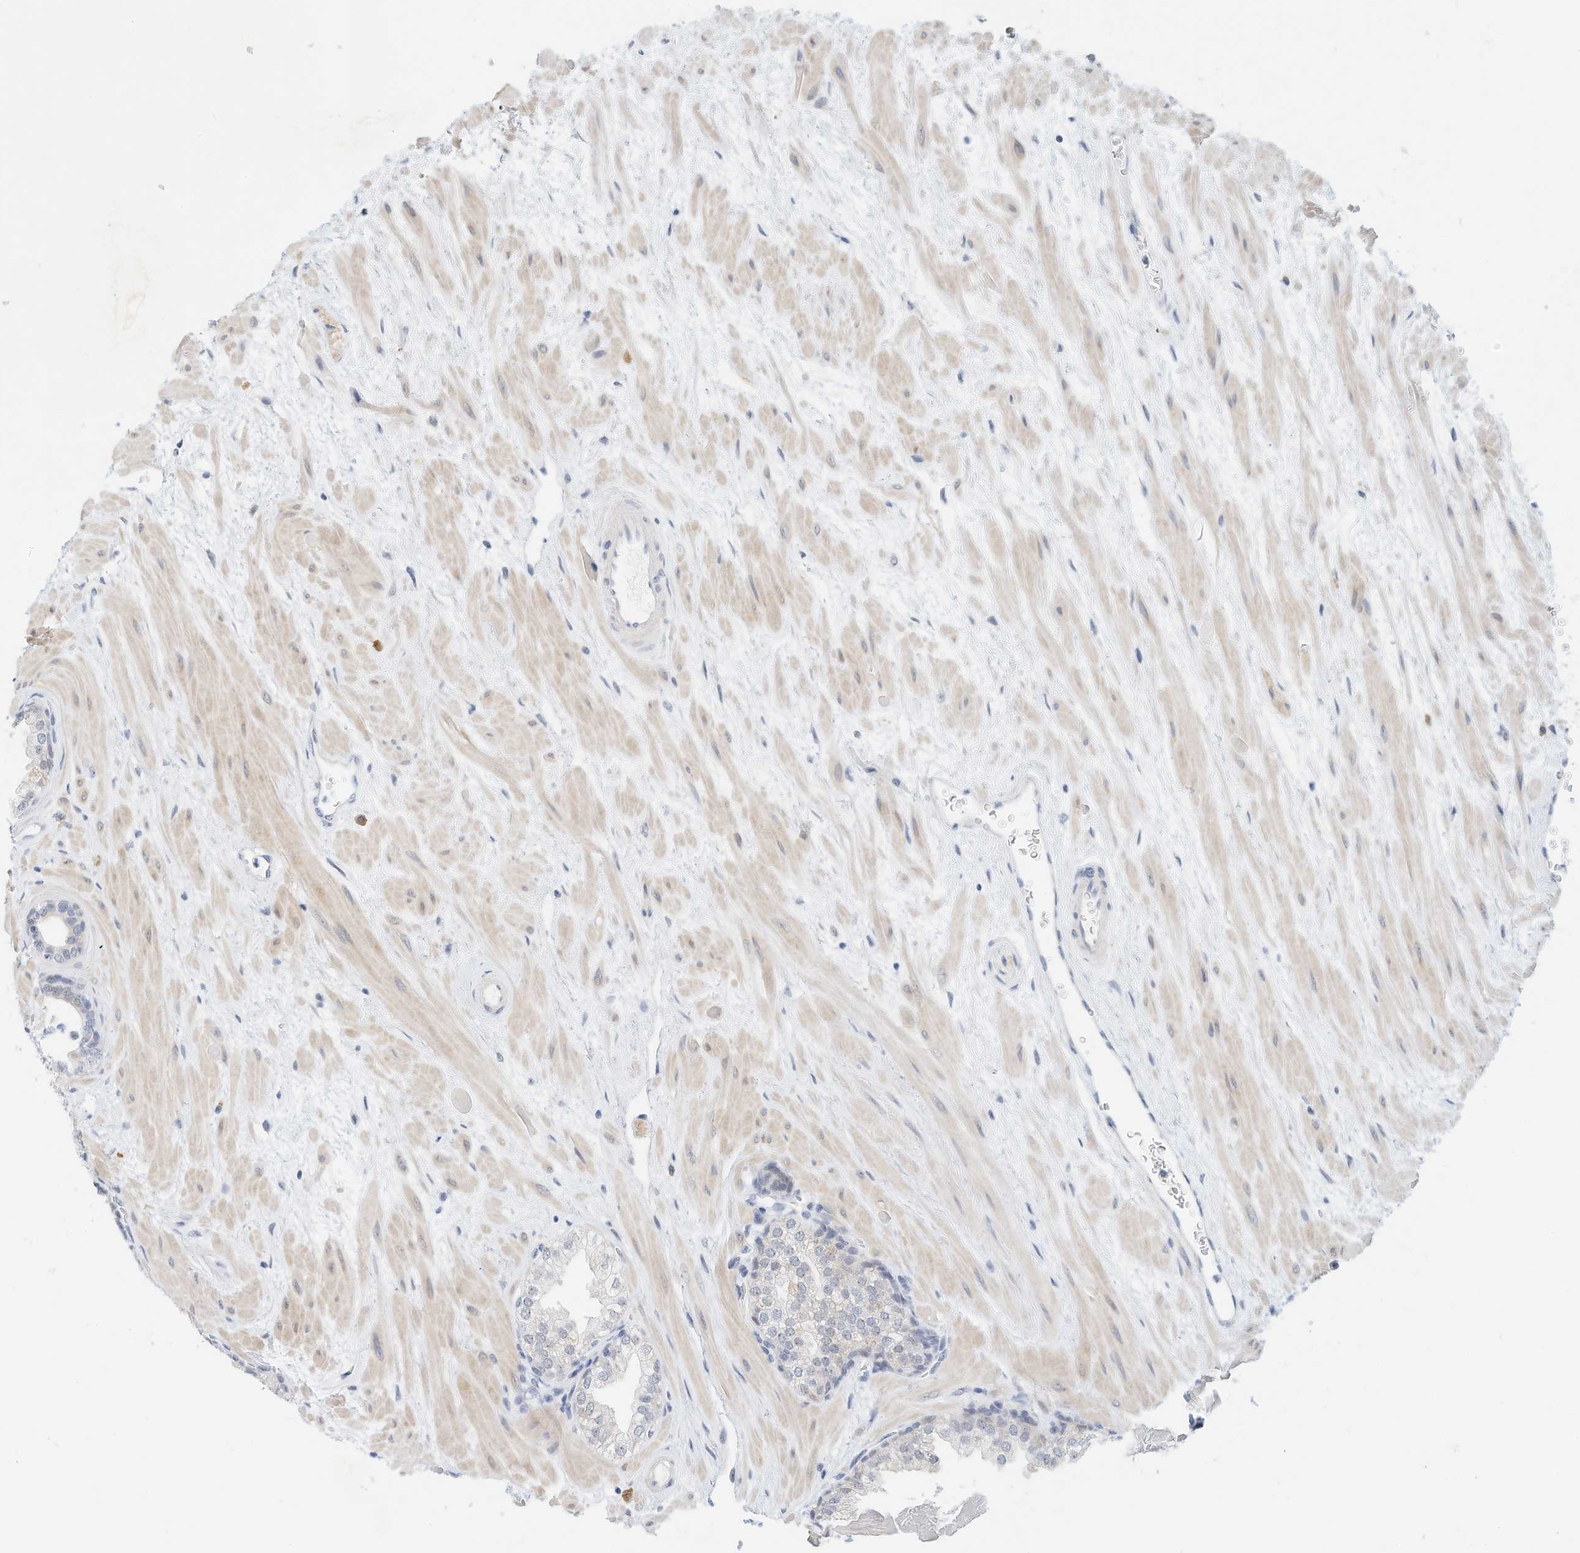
{"staining": {"intensity": "negative", "quantity": "none", "location": "none"}, "tissue": "prostate", "cell_type": "Glandular cells", "image_type": "normal", "snomed": [{"axis": "morphology", "description": "Normal tissue, NOS"}, {"axis": "topography", "description": "Prostate"}], "caption": "Glandular cells are negative for brown protein staining in unremarkable prostate. (IHC, brightfield microscopy, high magnification).", "gene": "ARHGAP28", "patient": {"sex": "male", "age": 48}}